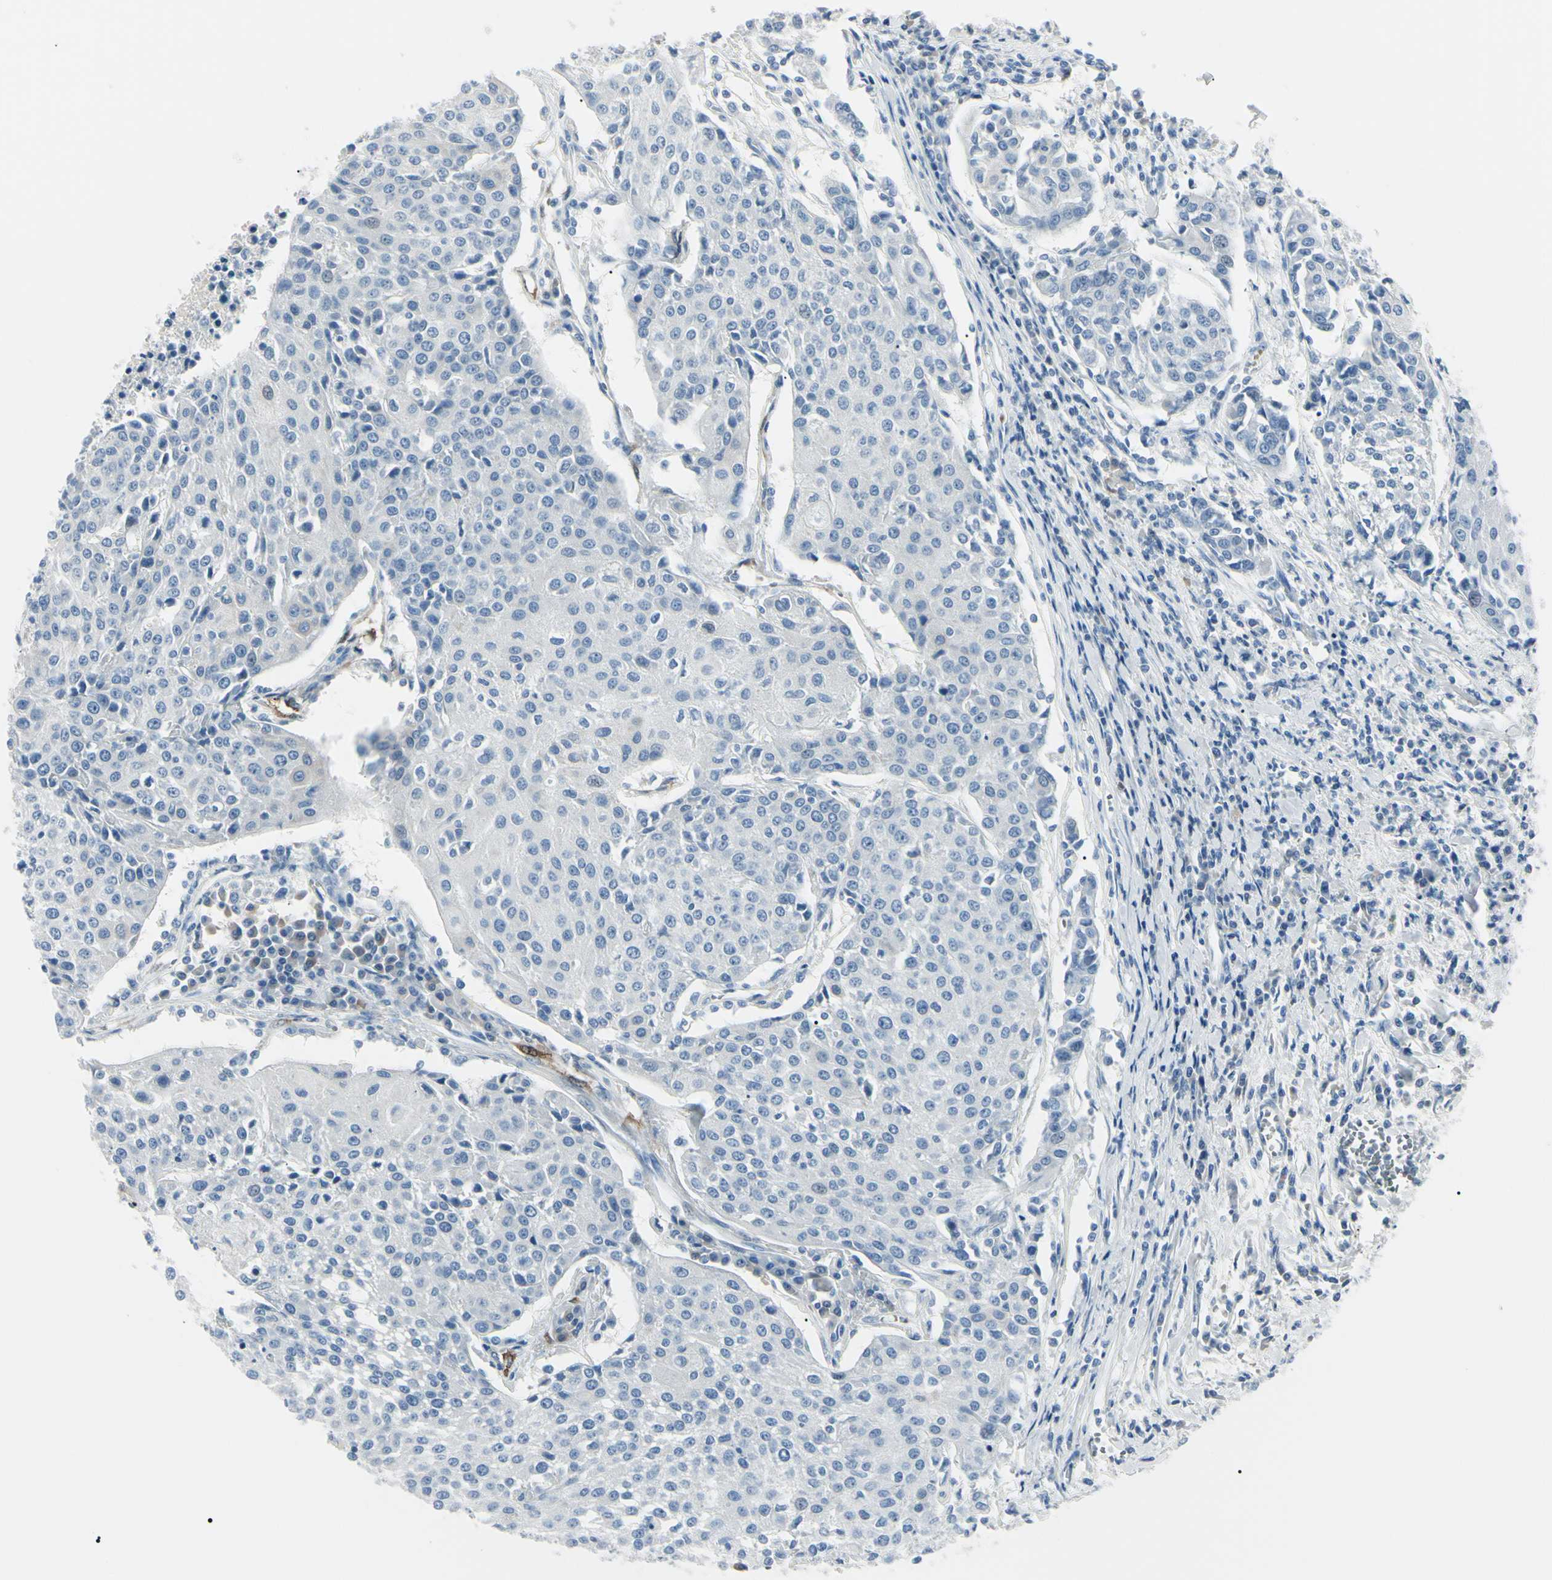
{"staining": {"intensity": "negative", "quantity": "none", "location": "none"}, "tissue": "urothelial cancer", "cell_type": "Tumor cells", "image_type": "cancer", "snomed": [{"axis": "morphology", "description": "Urothelial carcinoma, High grade"}, {"axis": "topography", "description": "Urinary bladder"}], "caption": "Tumor cells are negative for brown protein staining in high-grade urothelial carcinoma. (Immunohistochemistry, brightfield microscopy, high magnification).", "gene": "CA2", "patient": {"sex": "female", "age": 85}}